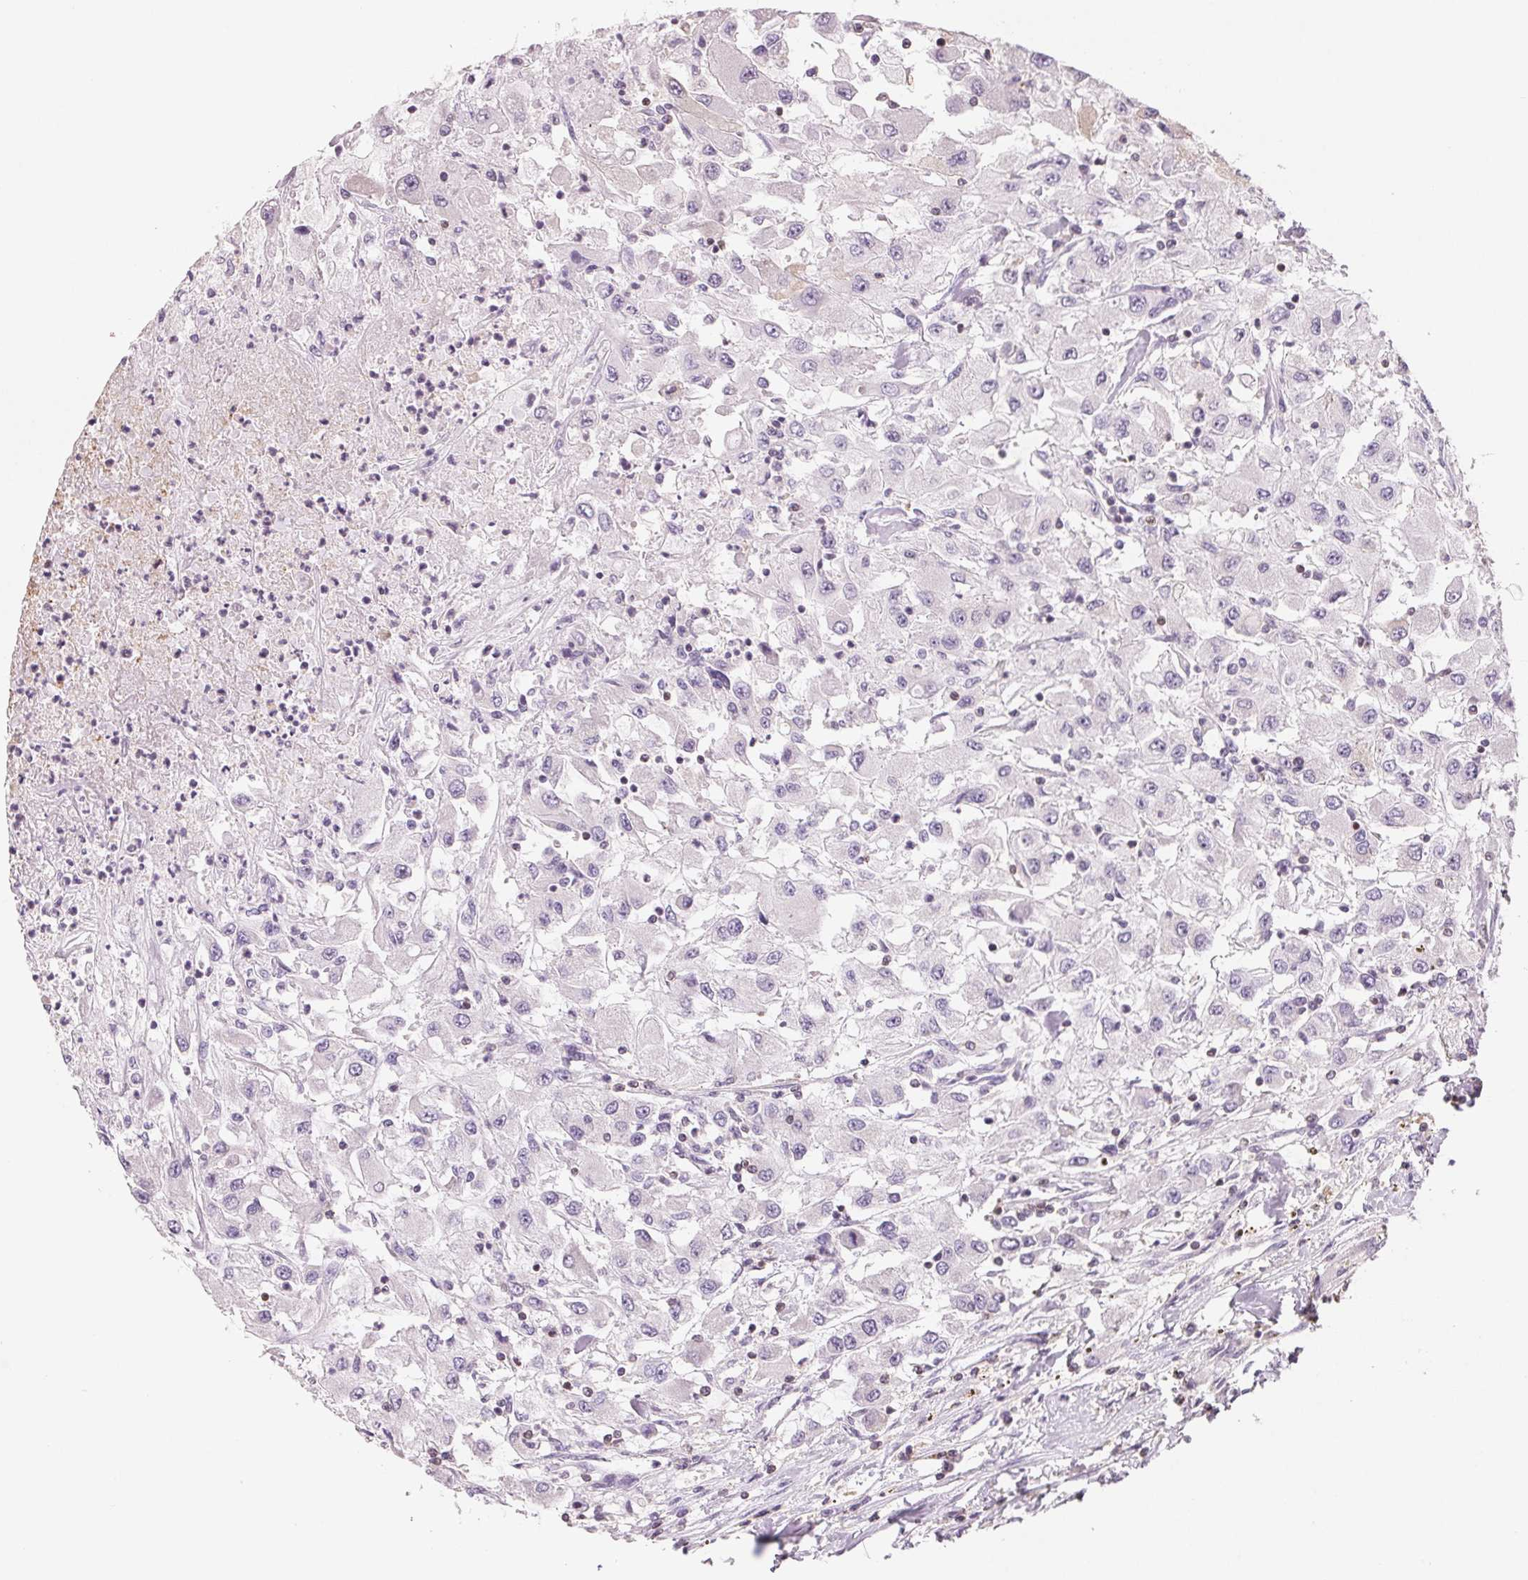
{"staining": {"intensity": "negative", "quantity": "none", "location": "none"}, "tissue": "renal cancer", "cell_type": "Tumor cells", "image_type": "cancer", "snomed": [{"axis": "morphology", "description": "Adenocarcinoma, NOS"}, {"axis": "topography", "description": "Kidney"}], "caption": "IHC histopathology image of neoplastic tissue: renal cancer stained with DAB exhibits no significant protein positivity in tumor cells.", "gene": "VTCN1", "patient": {"sex": "female", "age": 67}}